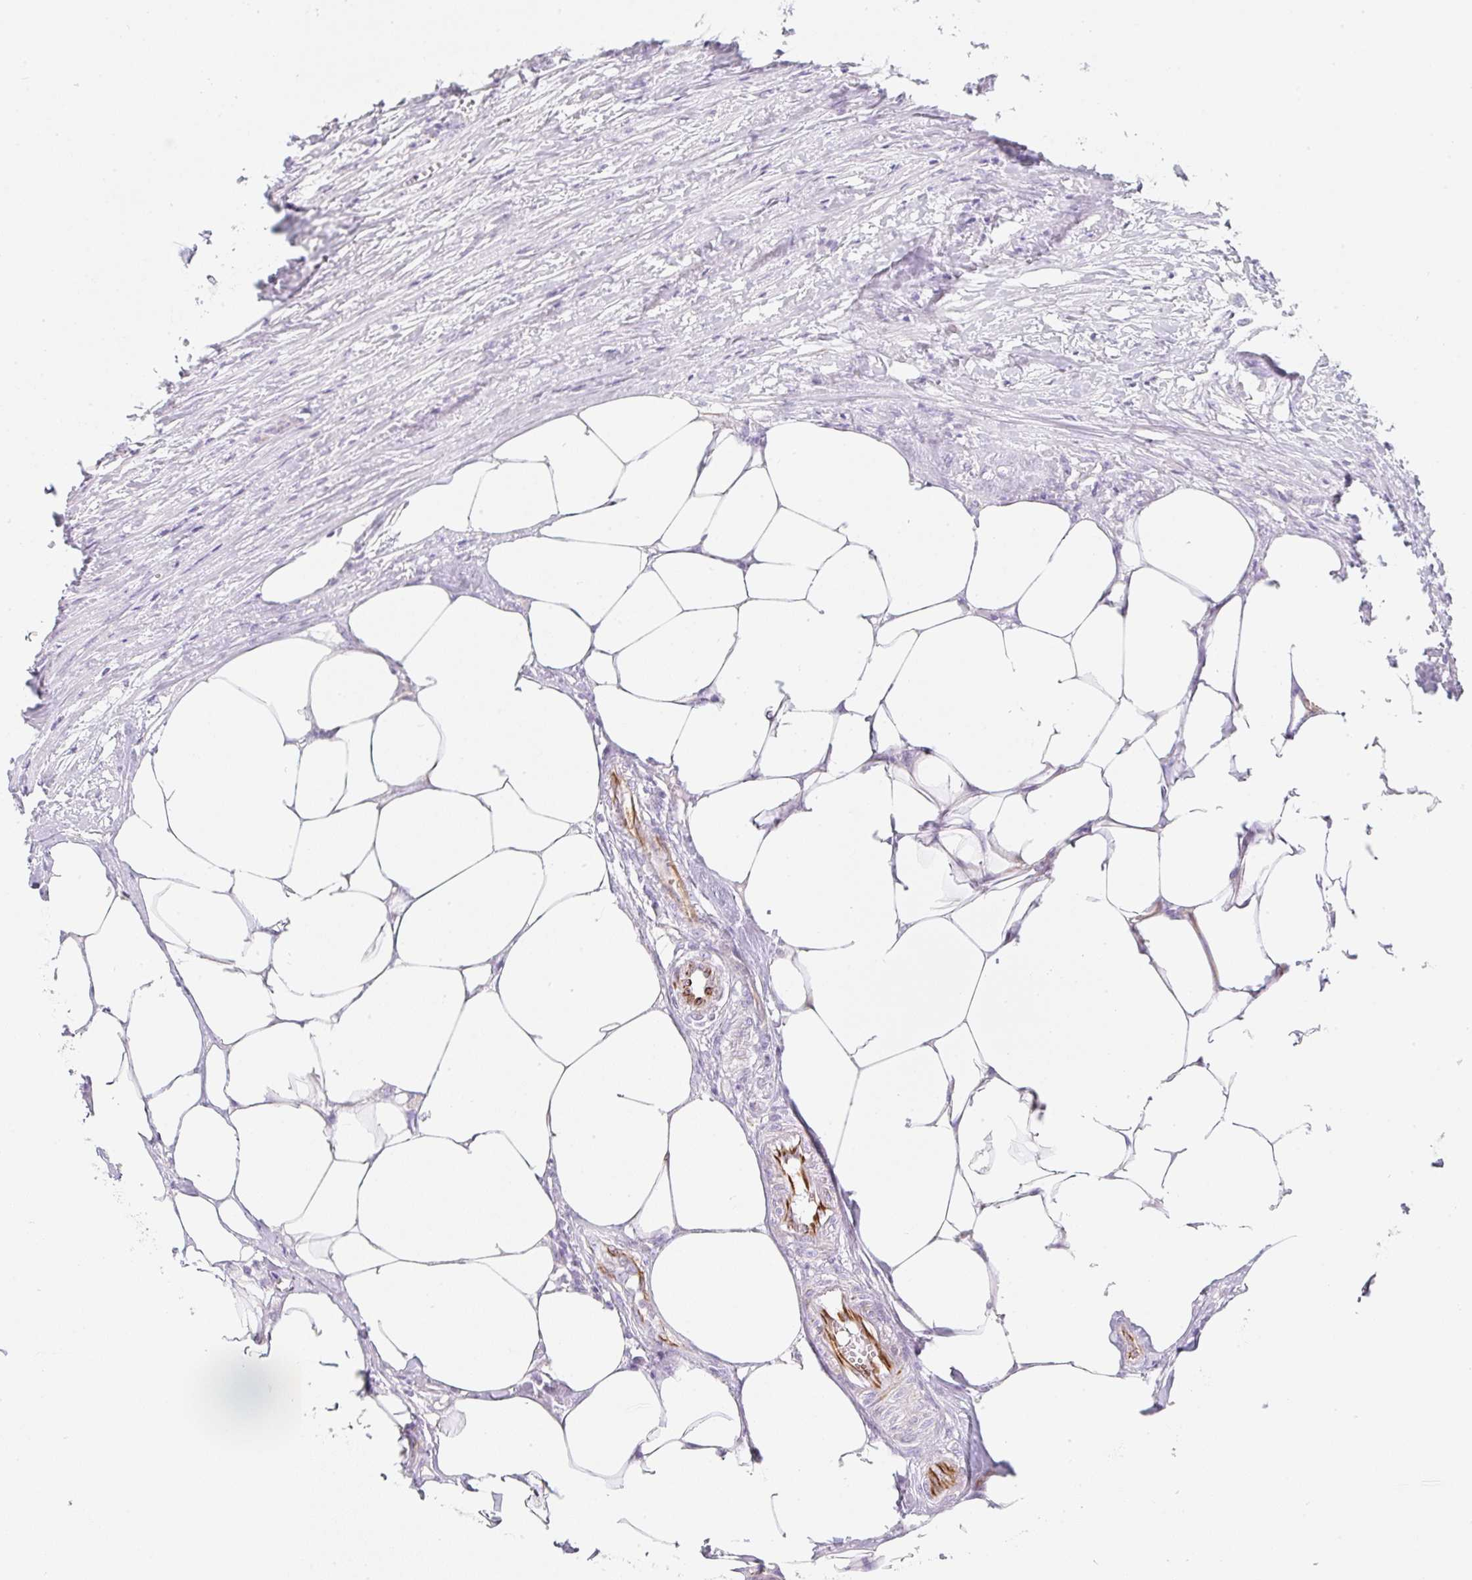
{"staining": {"intensity": "negative", "quantity": "none", "location": "none"}, "tissue": "colorectal cancer", "cell_type": "Tumor cells", "image_type": "cancer", "snomed": [{"axis": "morphology", "description": "Adenocarcinoma, NOS"}, {"axis": "topography", "description": "Colon"}], "caption": "Immunohistochemical staining of human colorectal cancer demonstrates no significant expression in tumor cells.", "gene": "ZNF689", "patient": {"sex": "male", "age": 77}}